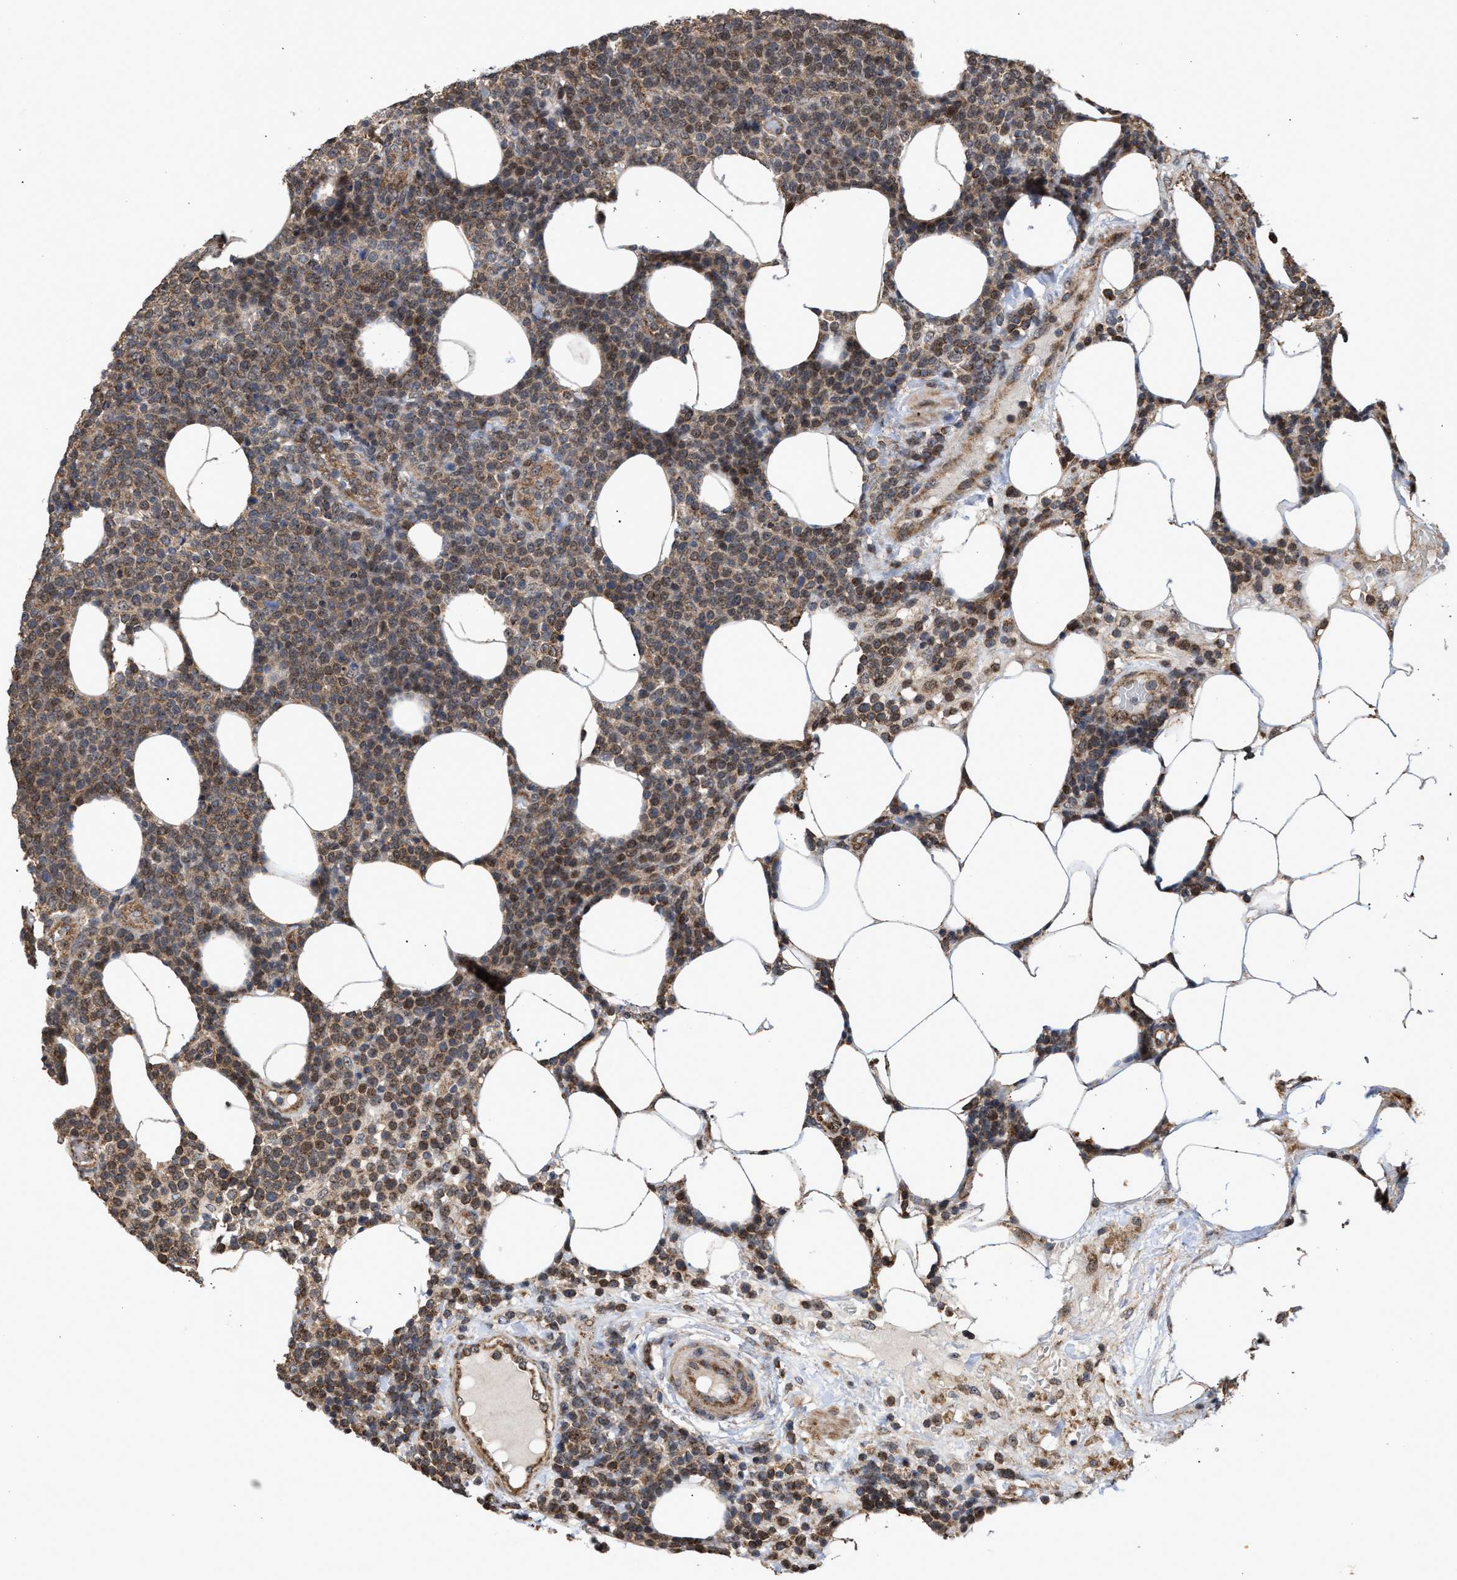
{"staining": {"intensity": "moderate", "quantity": ">75%", "location": "nuclear"}, "tissue": "lymphoma", "cell_type": "Tumor cells", "image_type": "cancer", "snomed": [{"axis": "morphology", "description": "Malignant lymphoma, non-Hodgkin's type, High grade"}, {"axis": "topography", "description": "Lymph node"}], "caption": "A brown stain highlights moderate nuclear expression of a protein in human high-grade malignant lymphoma, non-Hodgkin's type tumor cells. Ihc stains the protein of interest in brown and the nuclei are stained blue.", "gene": "EXOSC2", "patient": {"sex": "male", "age": 61}}